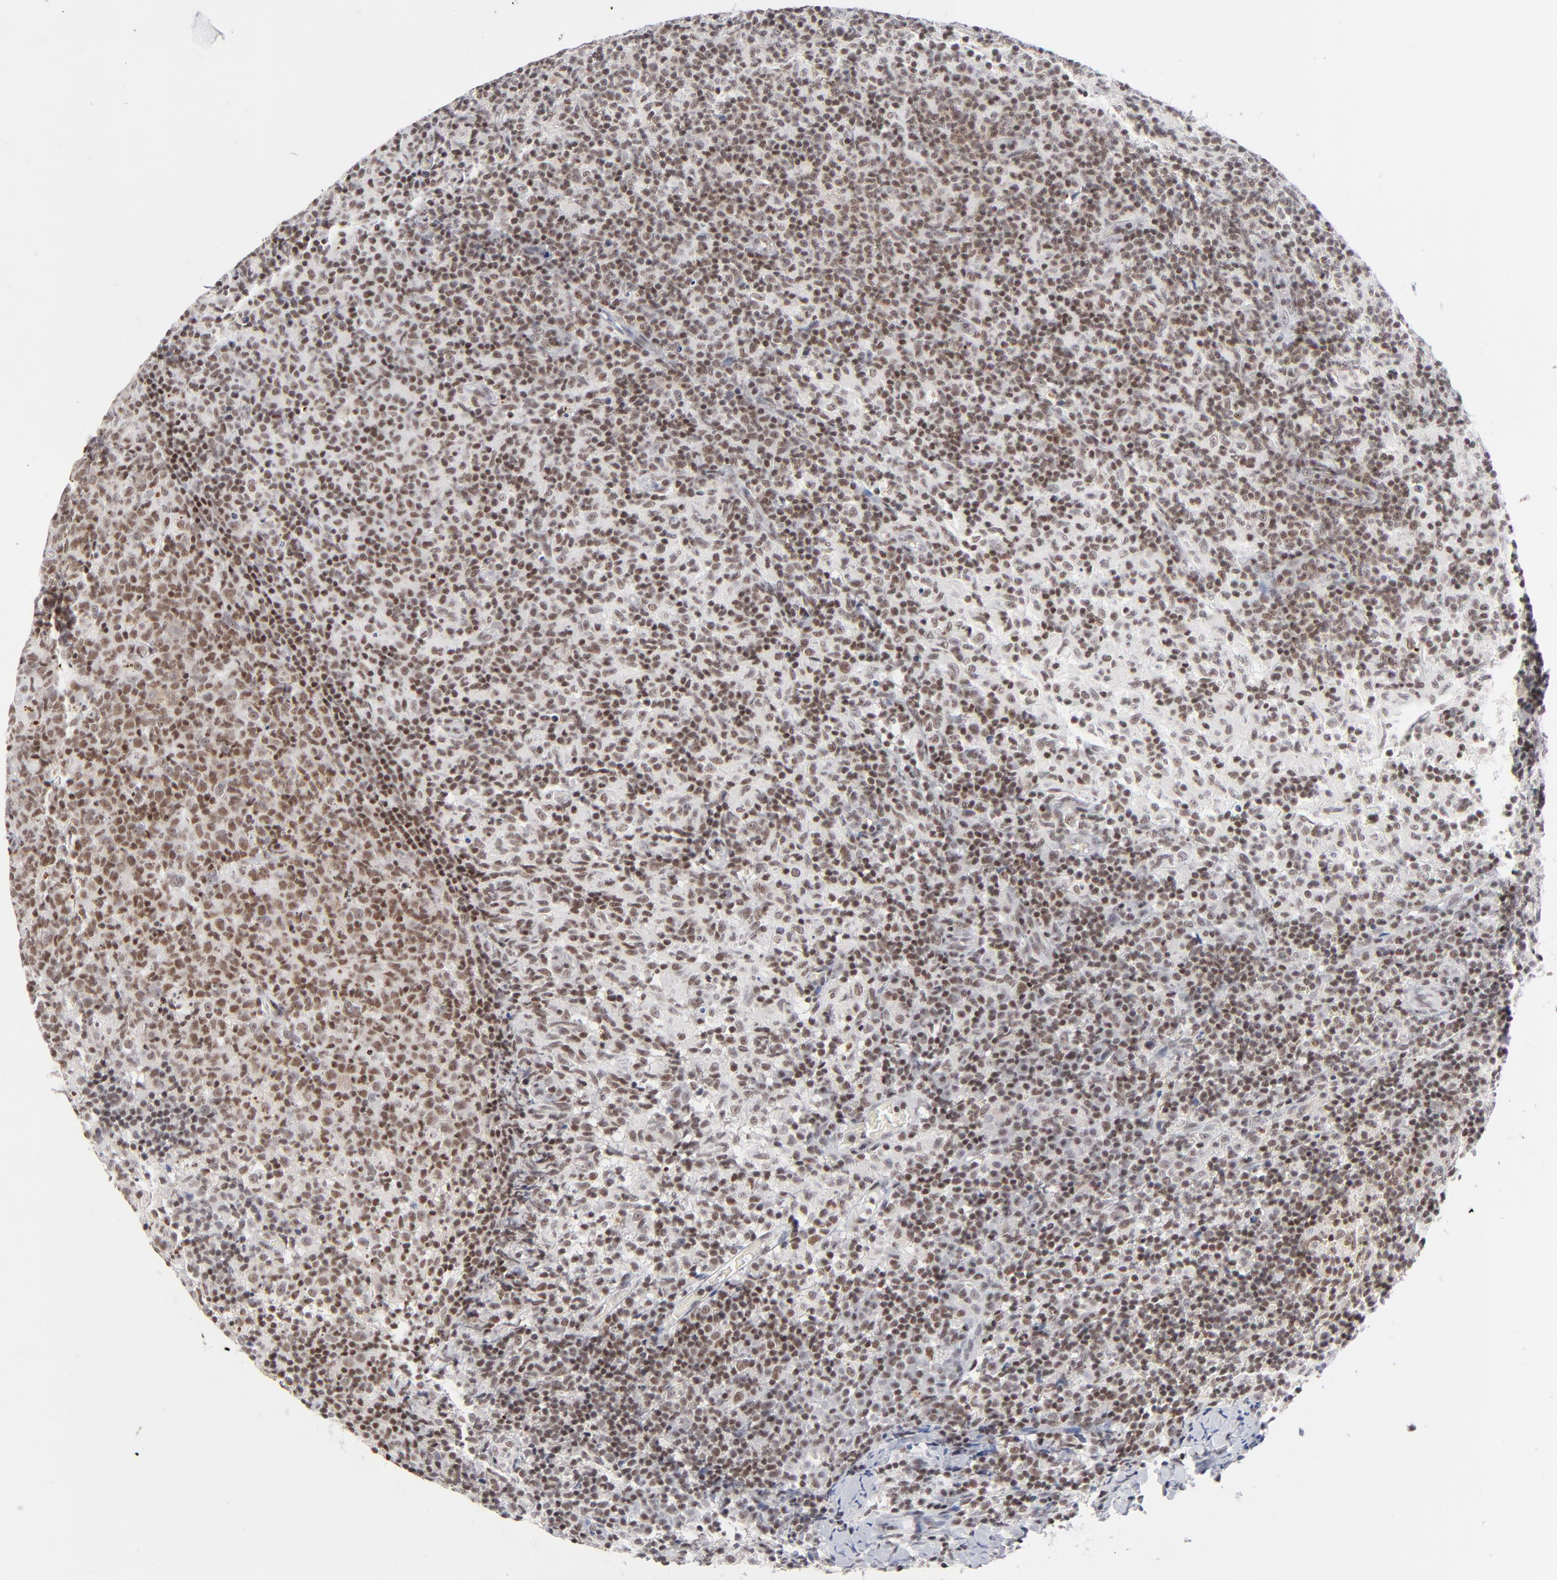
{"staining": {"intensity": "moderate", "quantity": ">75%", "location": "nuclear"}, "tissue": "lymph node", "cell_type": "Germinal center cells", "image_type": "normal", "snomed": [{"axis": "morphology", "description": "Normal tissue, NOS"}, {"axis": "morphology", "description": "Inflammation, NOS"}, {"axis": "topography", "description": "Lymph node"}], "caption": "Protein staining displays moderate nuclear staining in about >75% of germinal center cells in benign lymph node.", "gene": "ZNF143", "patient": {"sex": "male", "age": 55}}